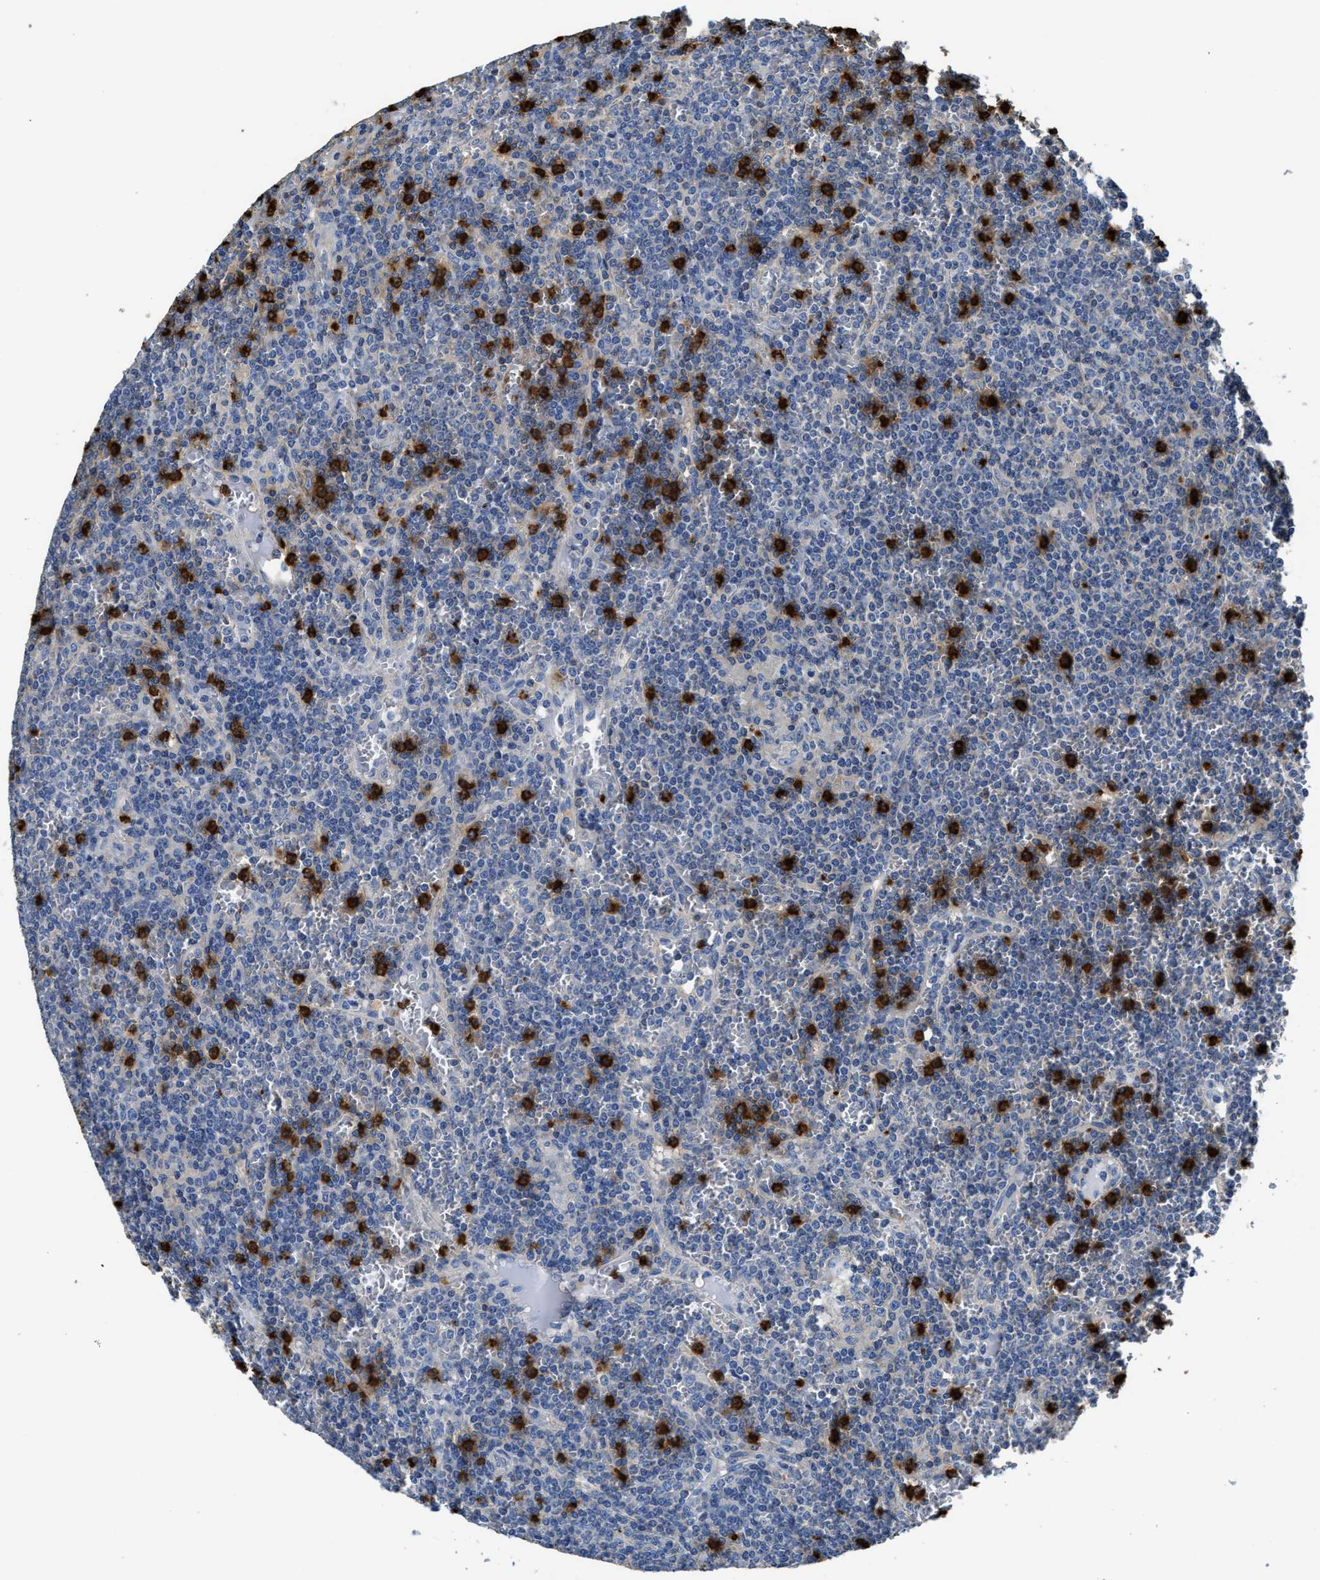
{"staining": {"intensity": "negative", "quantity": "none", "location": "none"}, "tissue": "lymphoma", "cell_type": "Tumor cells", "image_type": "cancer", "snomed": [{"axis": "morphology", "description": "Malignant lymphoma, non-Hodgkin's type, Low grade"}, {"axis": "topography", "description": "Spleen"}], "caption": "IHC micrograph of lymphoma stained for a protein (brown), which shows no staining in tumor cells. The staining is performed using DAB brown chromogen with nuclei counter-stained in using hematoxylin.", "gene": "TRAF6", "patient": {"sex": "female", "age": 19}}